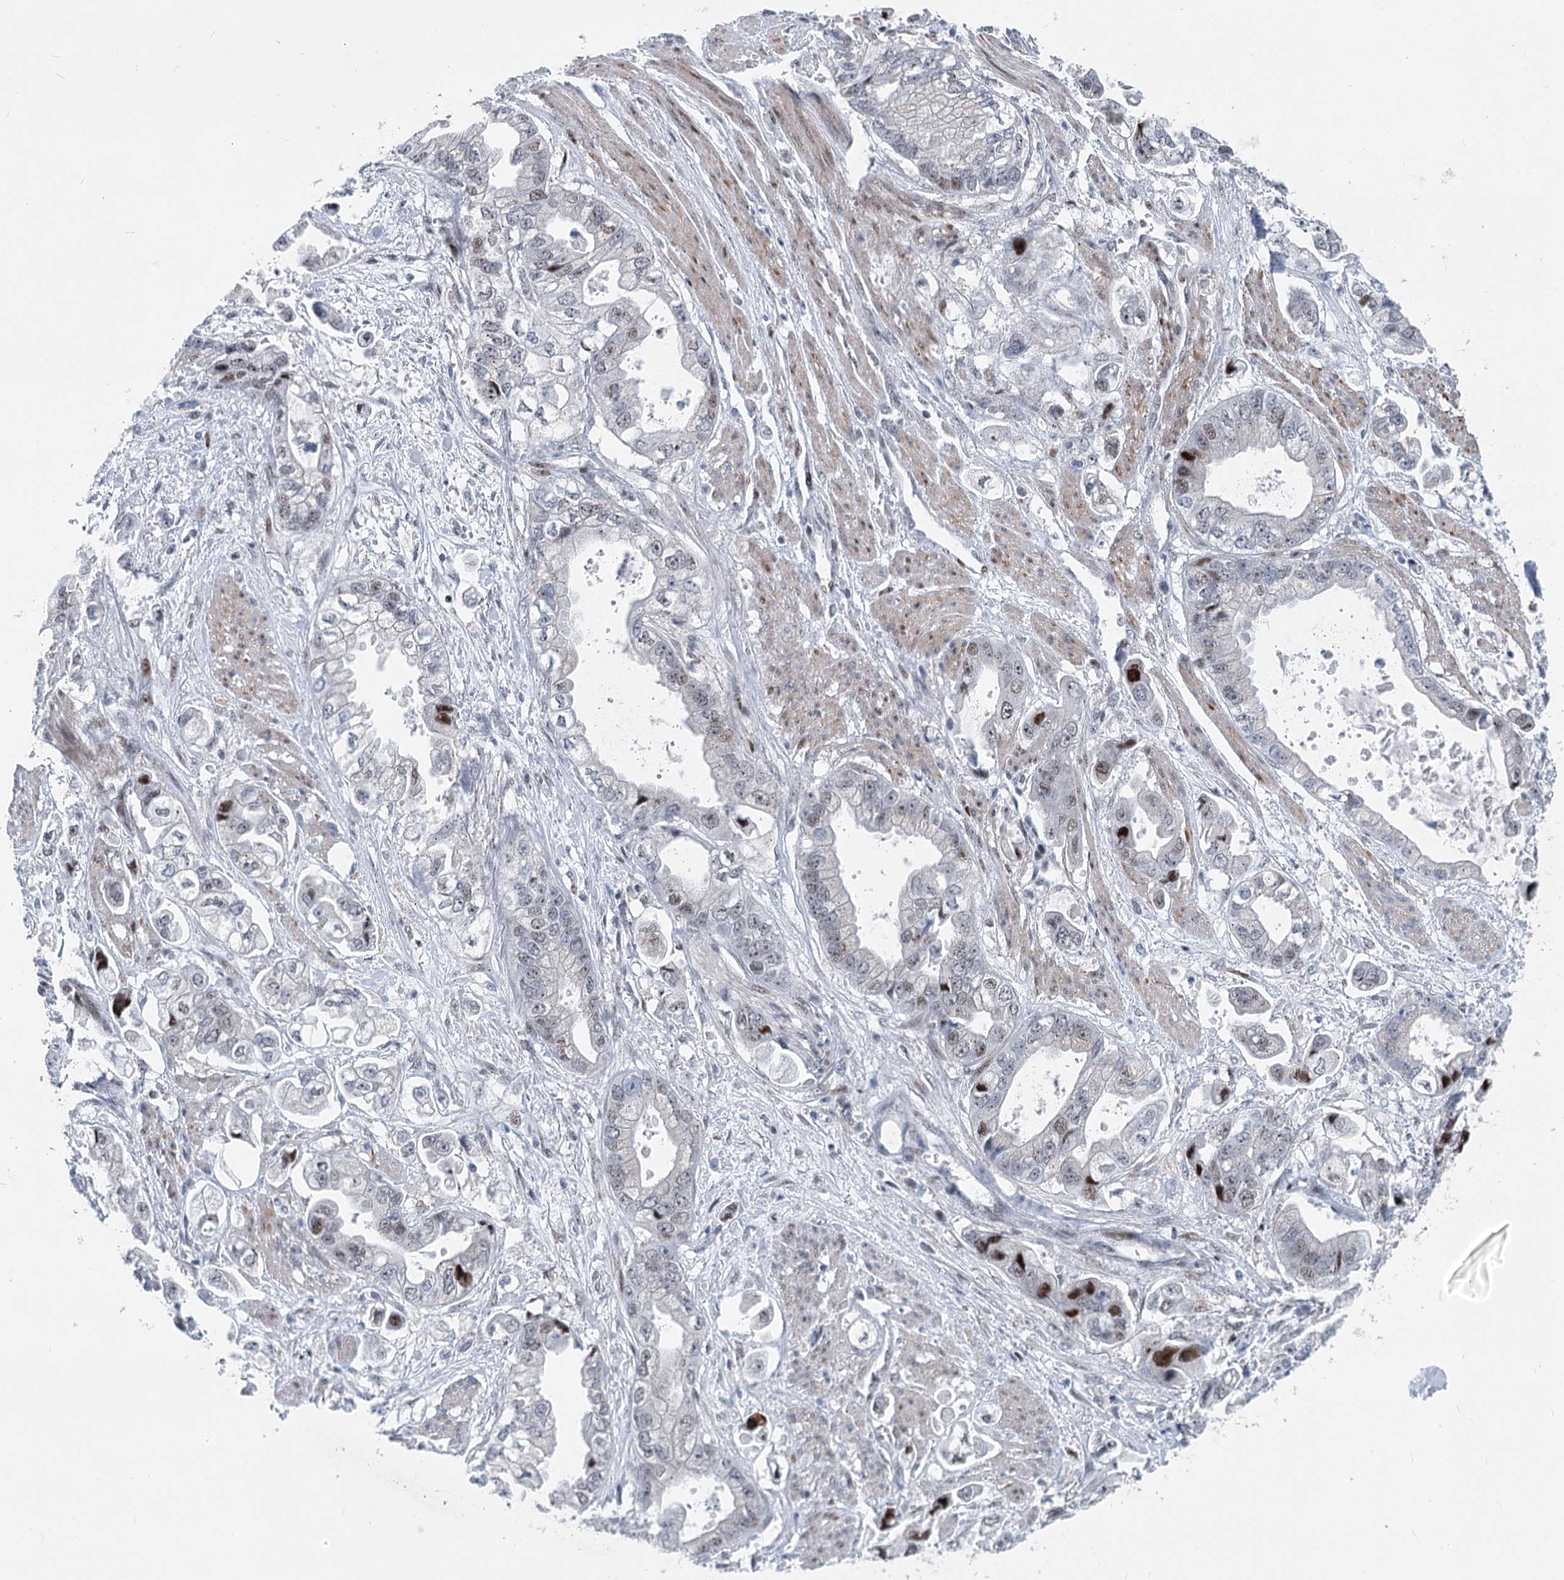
{"staining": {"intensity": "weak", "quantity": "<25%", "location": "nuclear"}, "tissue": "stomach cancer", "cell_type": "Tumor cells", "image_type": "cancer", "snomed": [{"axis": "morphology", "description": "Adenocarcinoma, NOS"}, {"axis": "topography", "description": "Stomach"}], "caption": "The image displays no staining of tumor cells in stomach cancer.", "gene": "CAMTA1", "patient": {"sex": "male", "age": 62}}